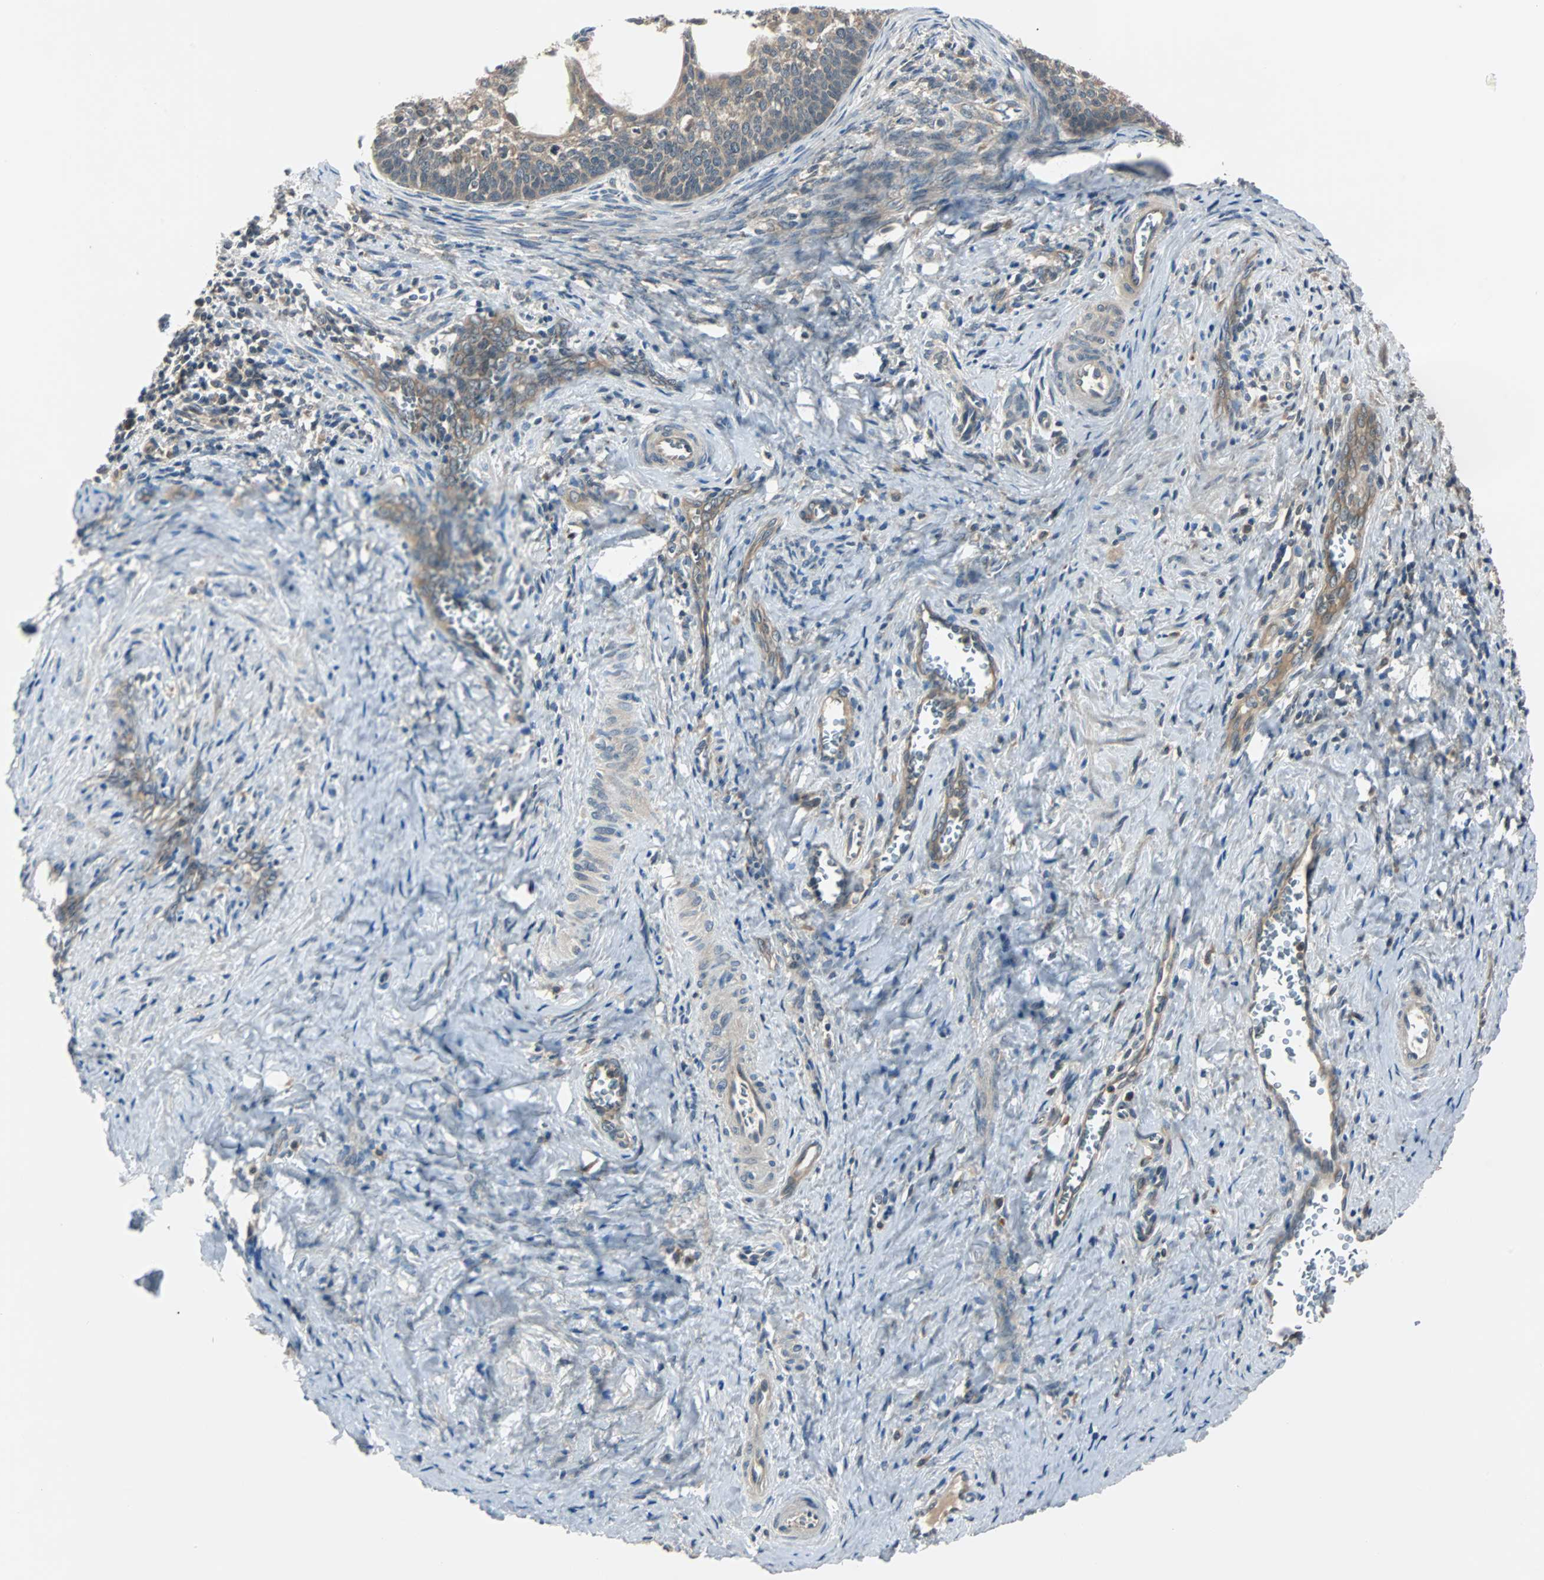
{"staining": {"intensity": "weak", "quantity": ">75%", "location": "cytoplasmic/membranous"}, "tissue": "cervical cancer", "cell_type": "Tumor cells", "image_type": "cancer", "snomed": [{"axis": "morphology", "description": "Squamous cell carcinoma, NOS"}, {"axis": "topography", "description": "Cervix"}], "caption": "Protein expression by immunohistochemistry (IHC) shows weak cytoplasmic/membranous positivity in approximately >75% of tumor cells in cervical squamous cell carcinoma.", "gene": "ARF1", "patient": {"sex": "female", "age": 33}}